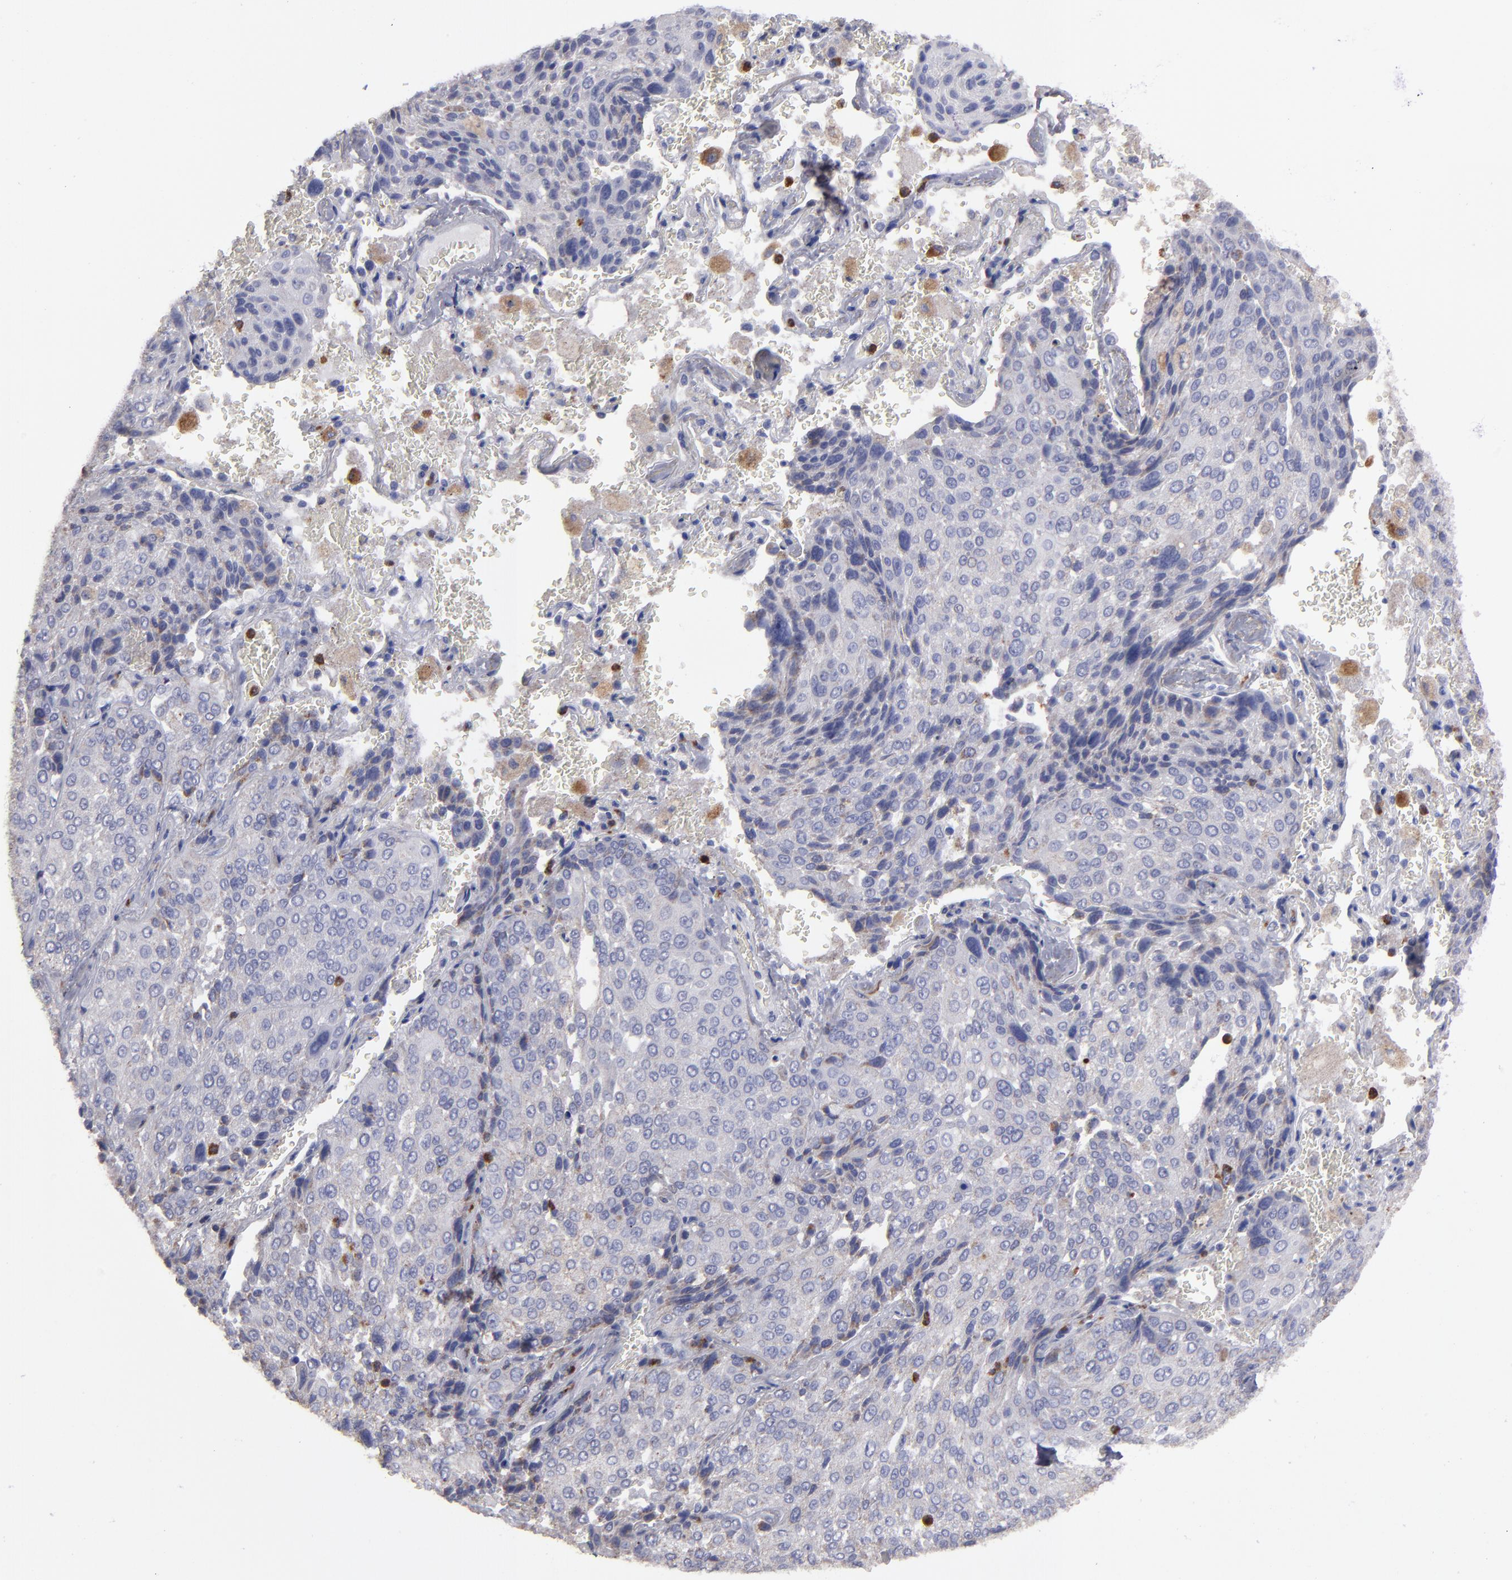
{"staining": {"intensity": "weak", "quantity": ">75%", "location": "cytoplasmic/membranous"}, "tissue": "lung cancer", "cell_type": "Tumor cells", "image_type": "cancer", "snomed": [{"axis": "morphology", "description": "Squamous cell carcinoma, NOS"}, {"axis": "topography", "description": "Lung"}], "caption": "Human lung squamous cell carcinoma stained with a brown dye displays weak cytoplasmic/membranous positive staining in approximately >75% of tumor cells.", "gene": "FGR", "patient": {"sex": "male", "age": 54}}